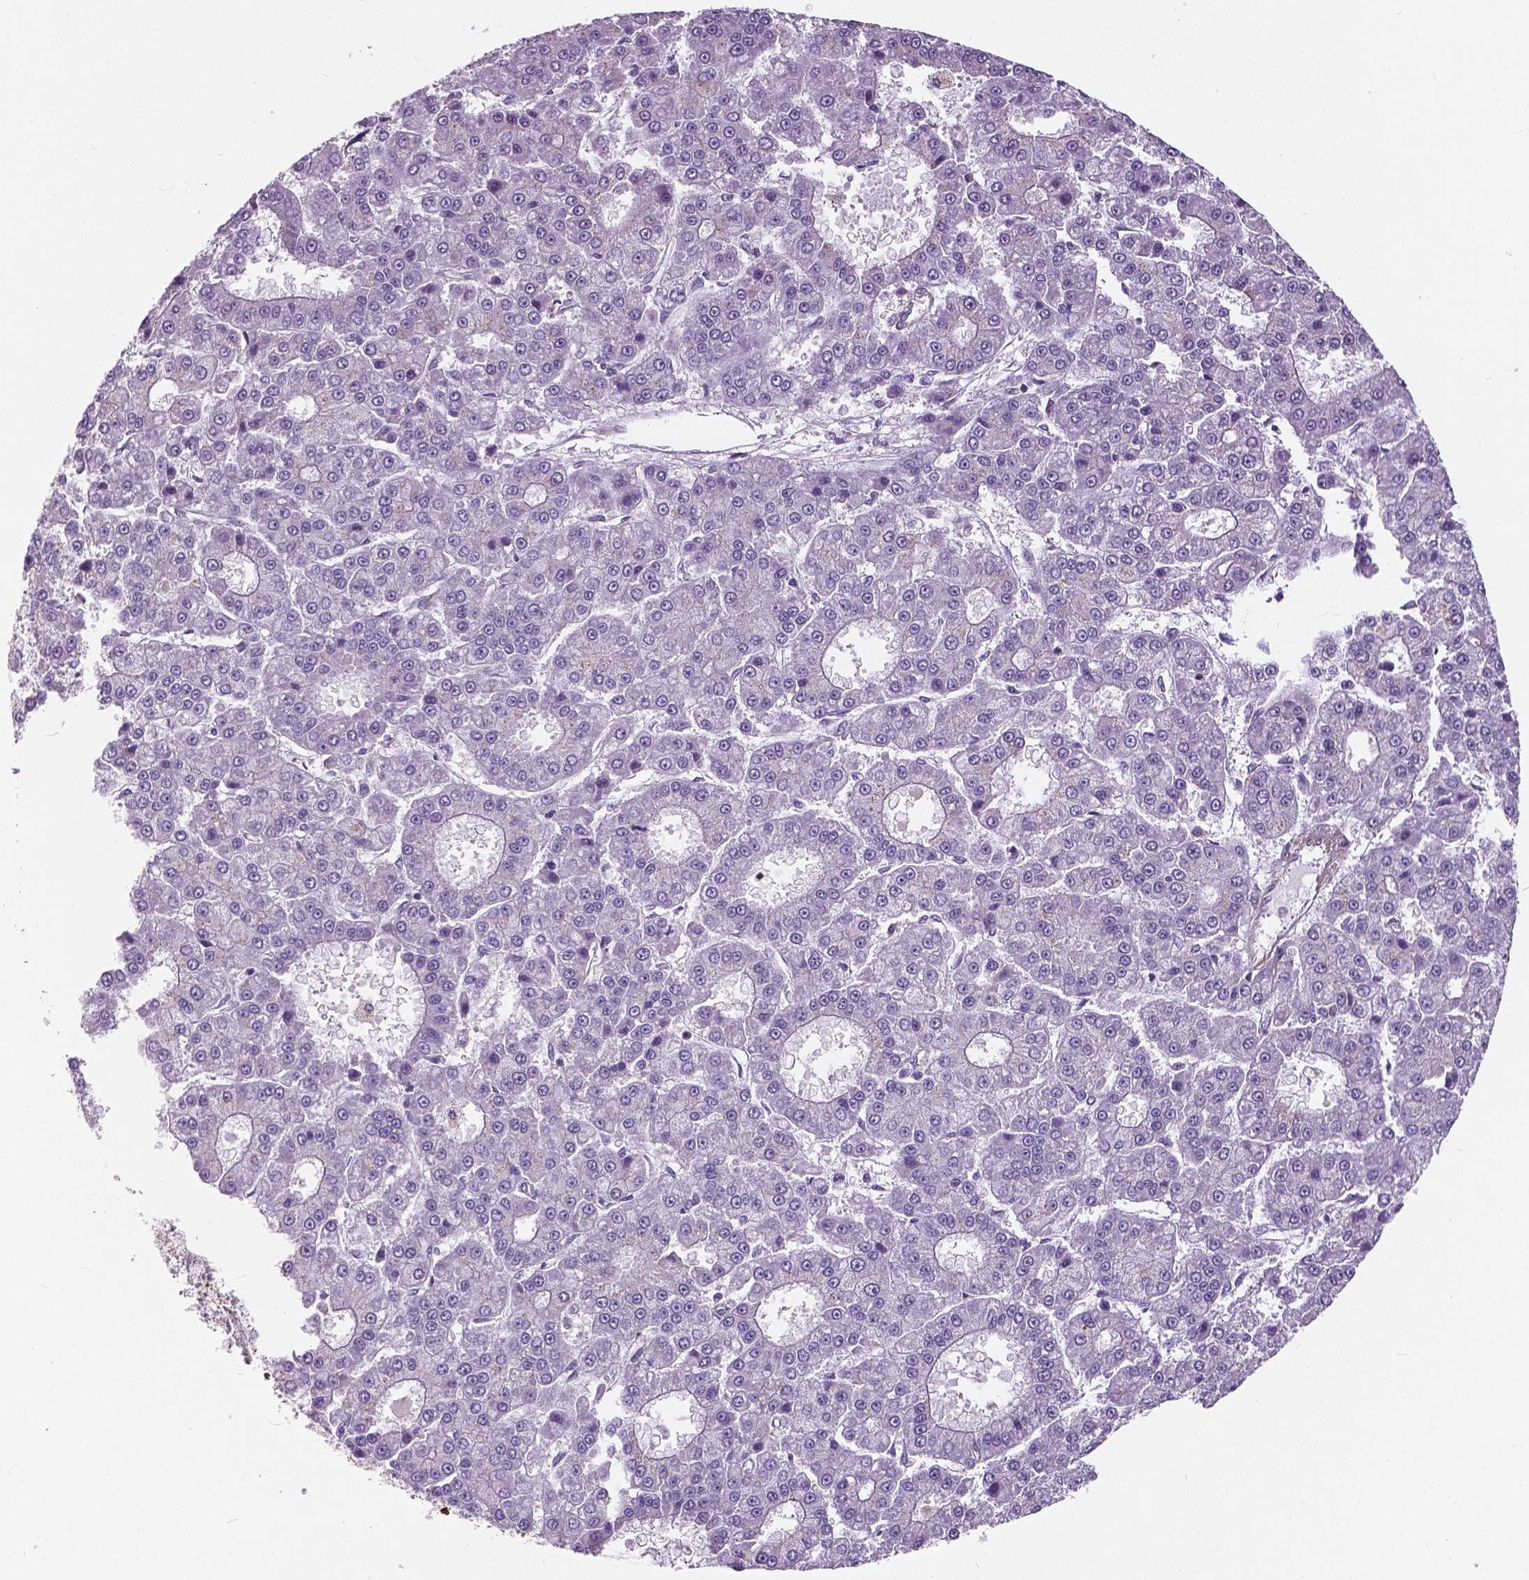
{"staining": {"intensity": "negative", "quantity": "none", "location": "none"}, "tissue": "liver cancer", "cell_type": "Tumor cells", "image_type": "cancer", "snomed": [{"axis": "morphology", "description": "Carcinoma, Hepatocellular, NOS"}, {"axis": "topography", "description": "Liver"}], "caption": "High power microscopy photomicrograph of an immunohistochemistry (IHC) micrograph of liver cancer (hepatocellular carcinoma), revealing no significant staining in tumor cells.", "gene": "ANXA13", "patient": {"sex": "male", "age": 70}}